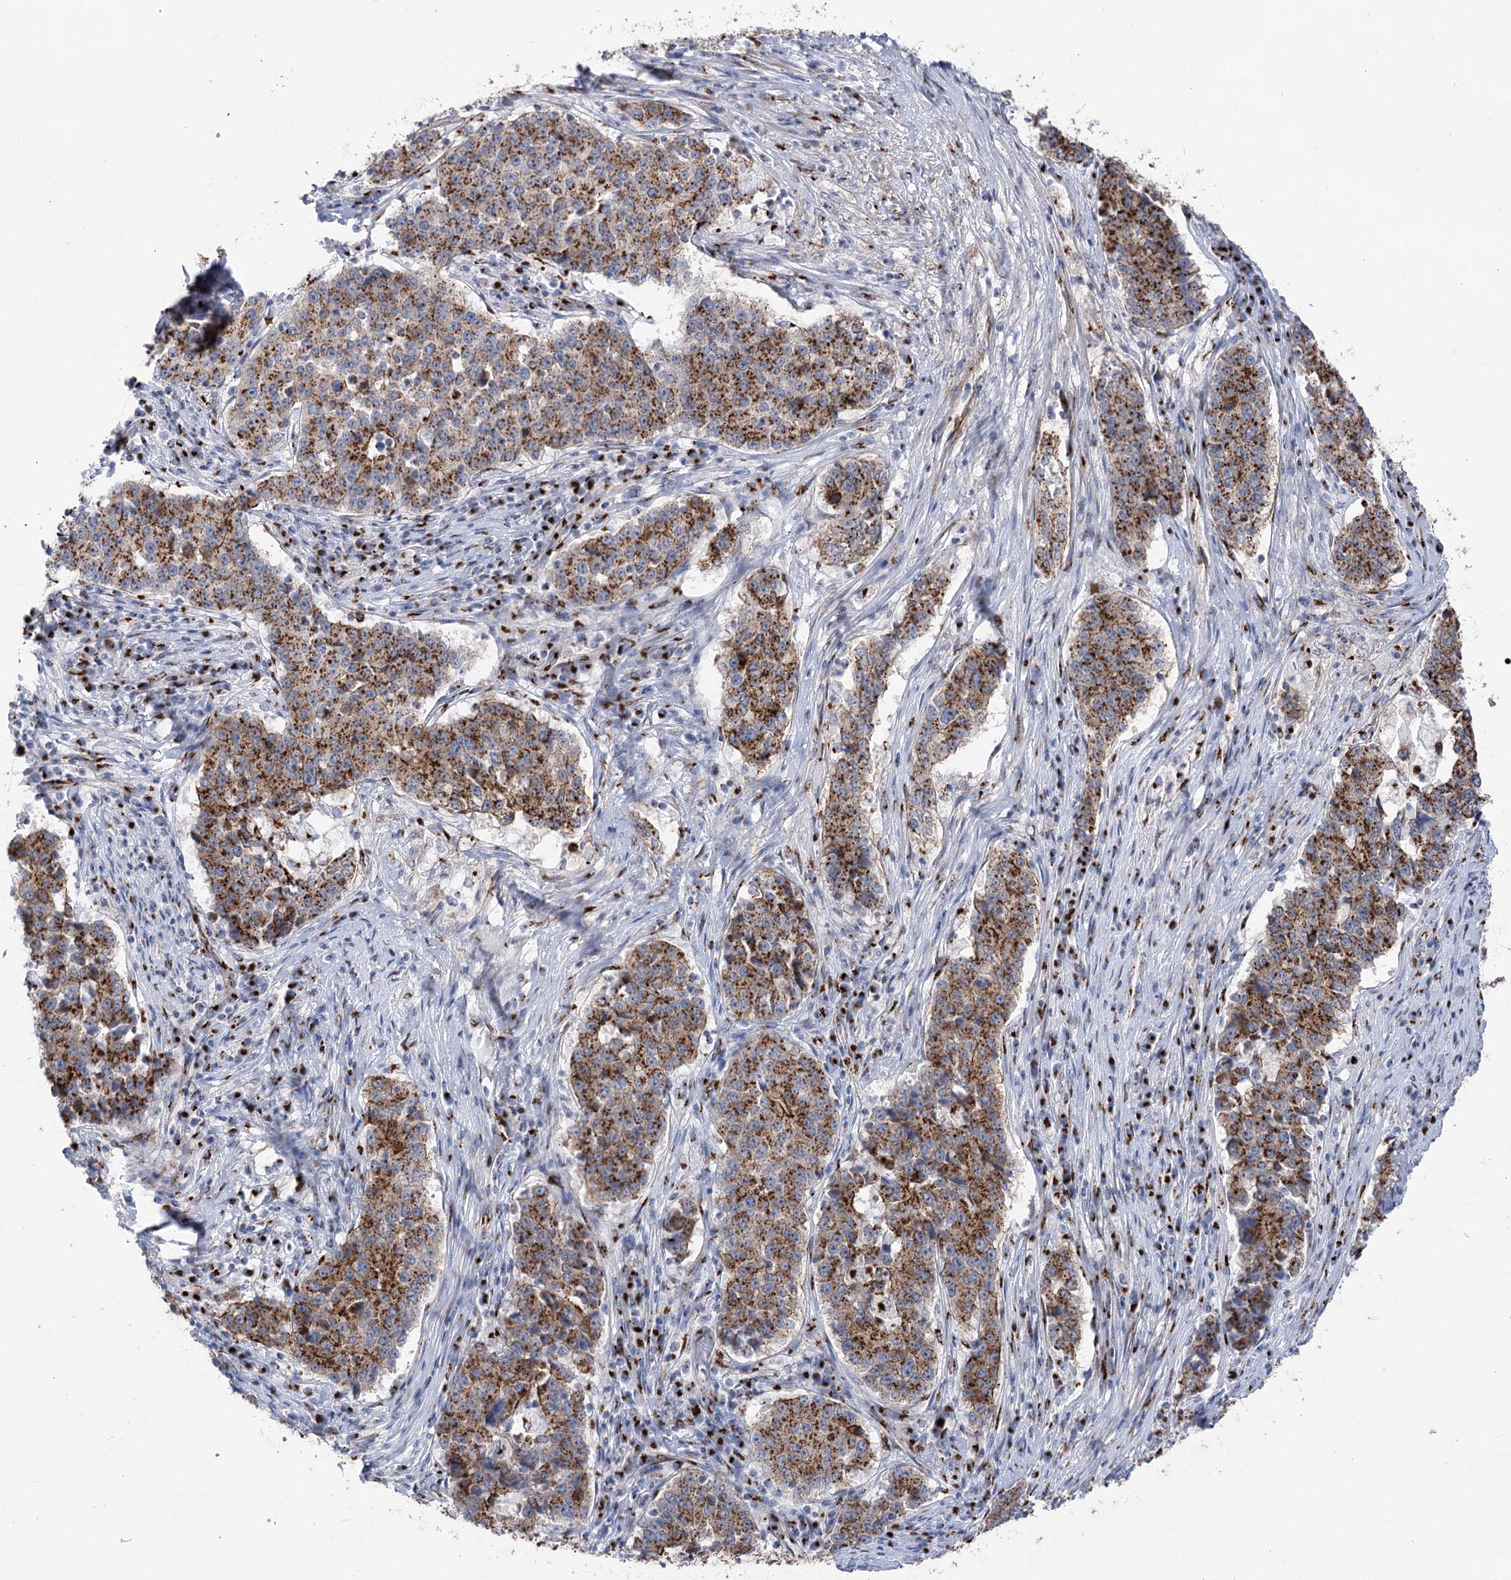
{"staining": {"intensity": "strong", "quantity": ">75%", "location": "cytoplasmic/membranous"}, "tissue": "stomach cancer", "cell_type": "Tumor cells", "image_type": "cancer", "snomed": [{"axis": "morphology", "description": "Adenocarcinoma, NOS"}, {"axis": "topography", "description": "Stomach"}], "caption": "This photomicrograph demonstrates immunohistochemistry (IHC) staining of human adenocarcinoma (stomach), with high strong cytoplasmic/membranous expression in about >75% of tumor cells.", "gene": "TMEM165", "patient": {"sex": "male", "age": 59}}